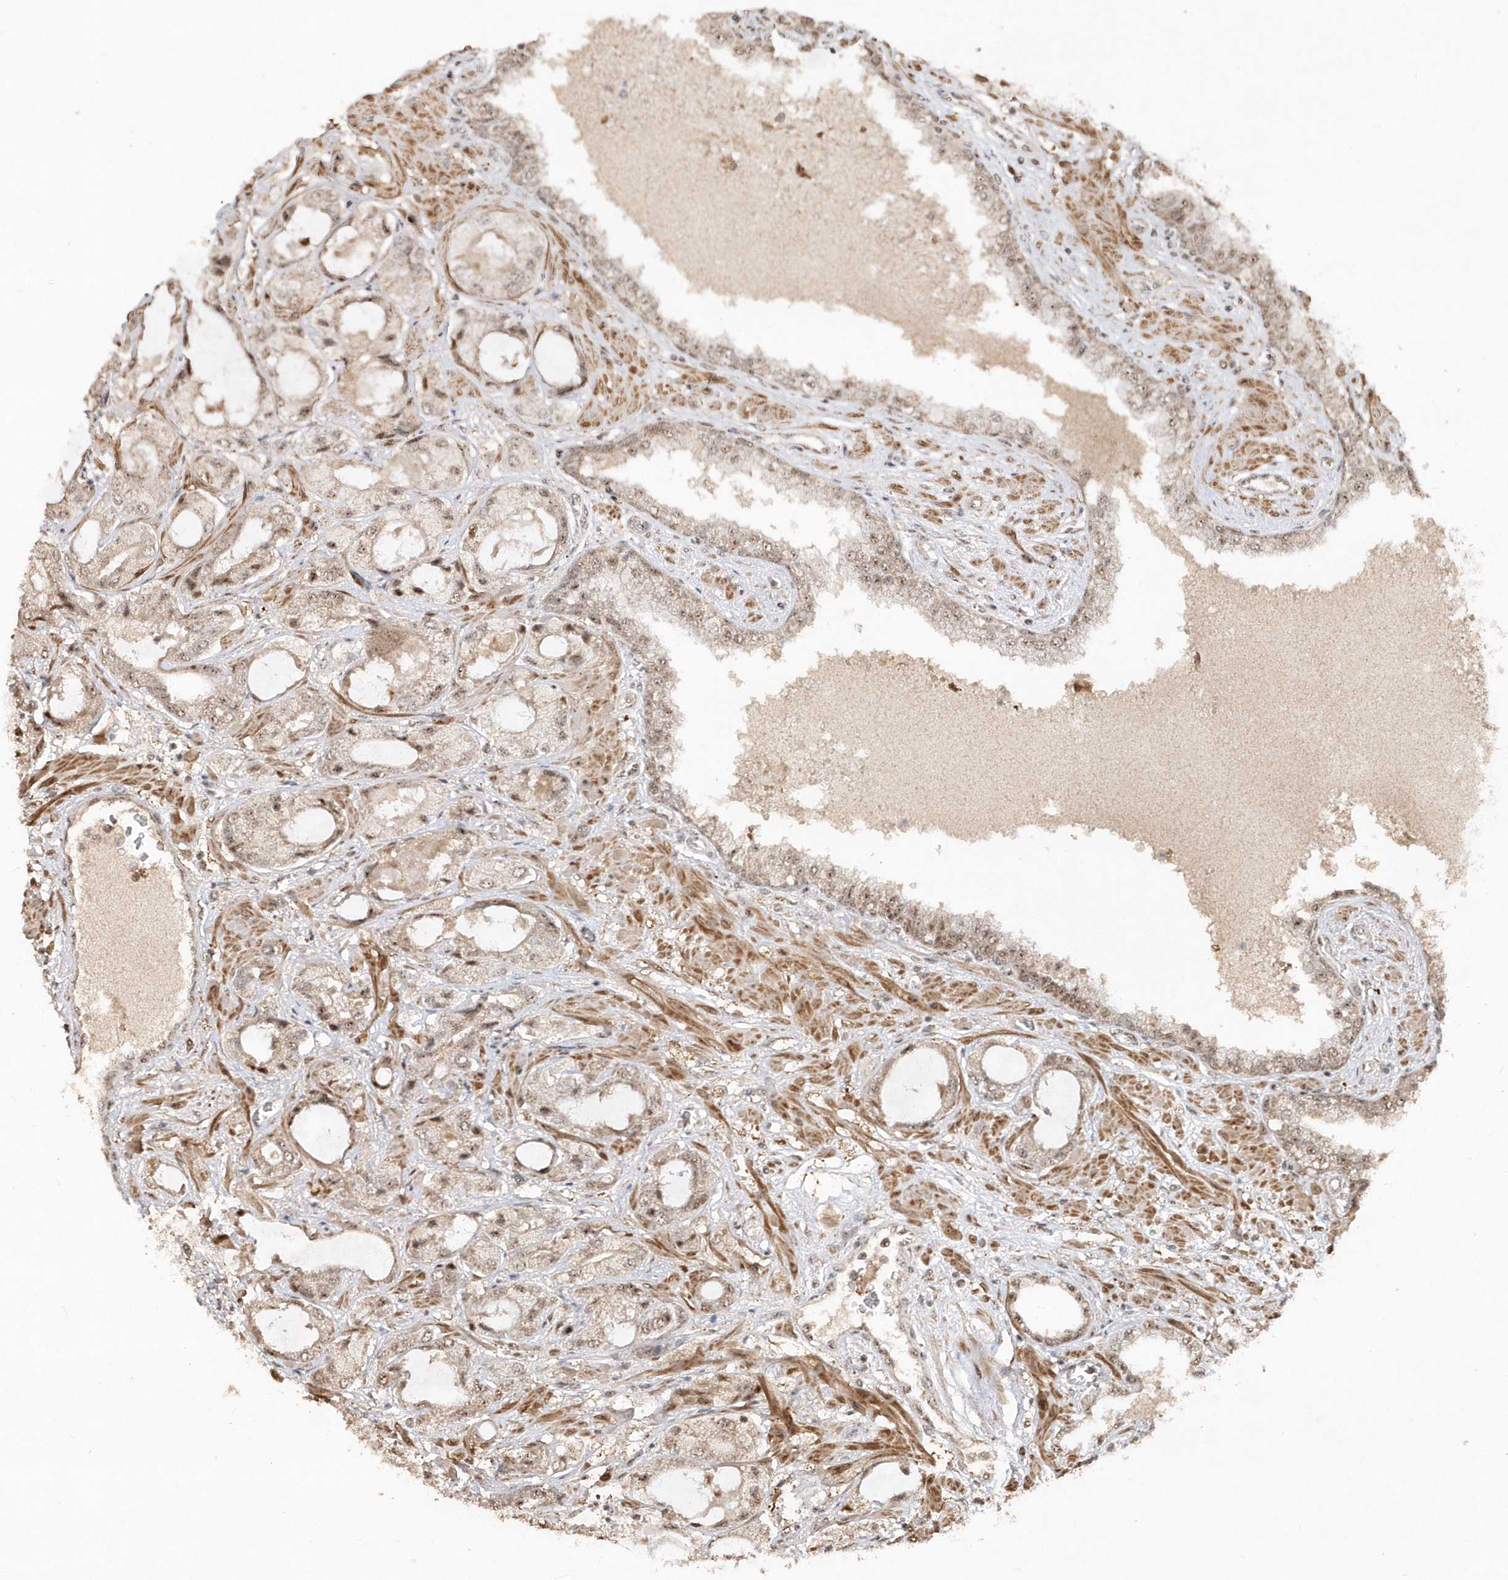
{"staining": {"intensity": "moderate", "quantity": ">75%", "location": "nuclear"}, "tissue": "prostate cancer", "cell_type": "Tumor cells", "image_type": "cancer", "snomed": [{"axis": "morphology", "description": "Adenocarcinoma, High grade"}, {"axis": "topography", "description": "Prostate"}], "caption": "IHC photomicrograph of neoplastic tissue: human prostate cancer stained using IHC shows medium levels of moderate protein expression localized specifically in the nuclear of tumor cells, appearing as a nuclear brown color.", "gene": "POLR3B", "patient": {"sex": "male", "age": 59}}